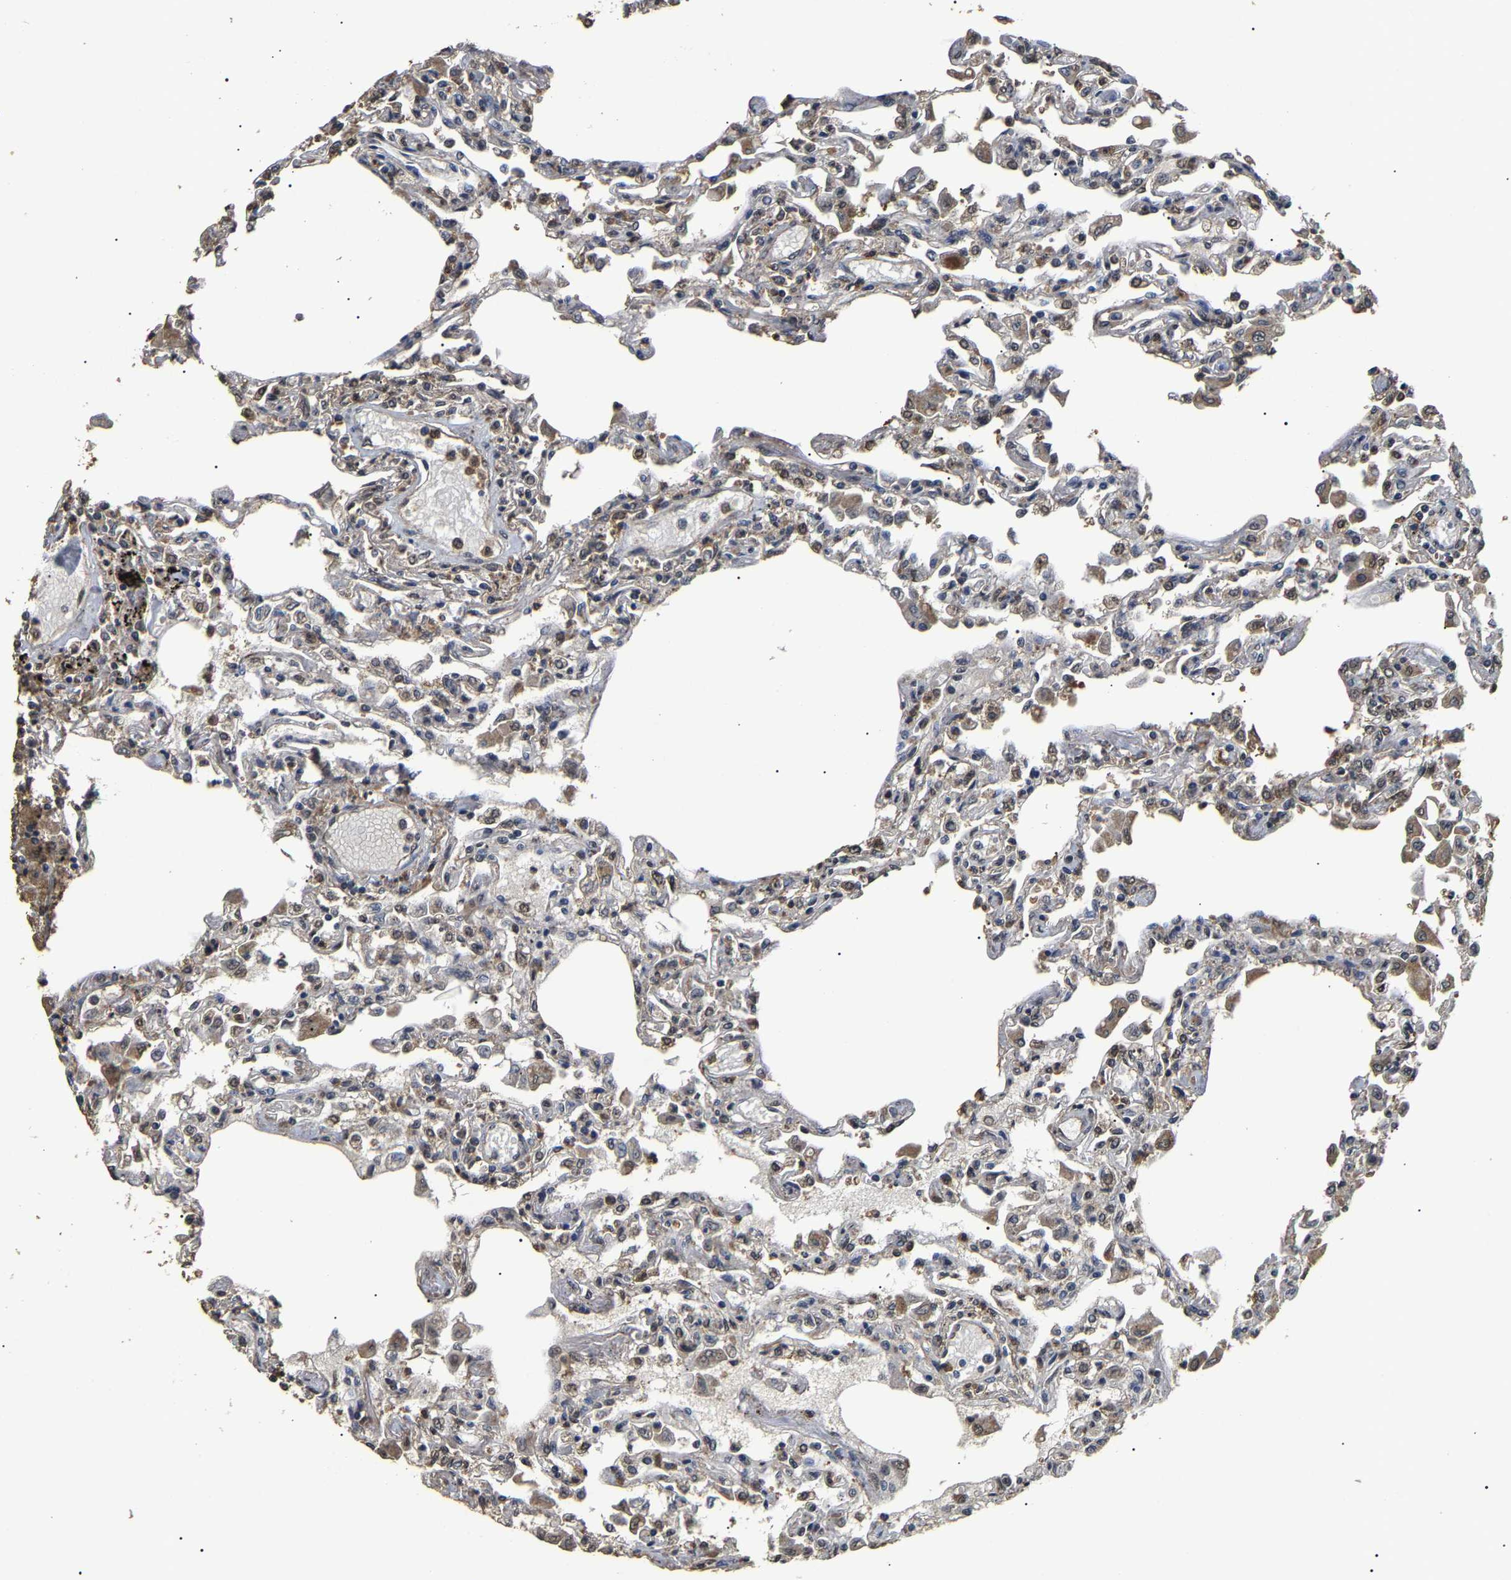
{"staining": {"intensity": "weak", "quantity": "<25%", "location": "cytoplasmic/membranous"}, "tissue": "lung", "cell_type": "Alveolar cells", "image_type": "normal", "snomed": [{"axis": "morphology", "description": "Normal tissue, NOS"}, {"axis": "topography", "description": "Bronchus"}, {"axis": "topography", "description": "Lung"}], "caption": "Human lung stained for a protein using IHC demonstrates no staining in alveolar cells.", "gene": "PSMD8", "patient": {"sex": "female", "age": 49}}